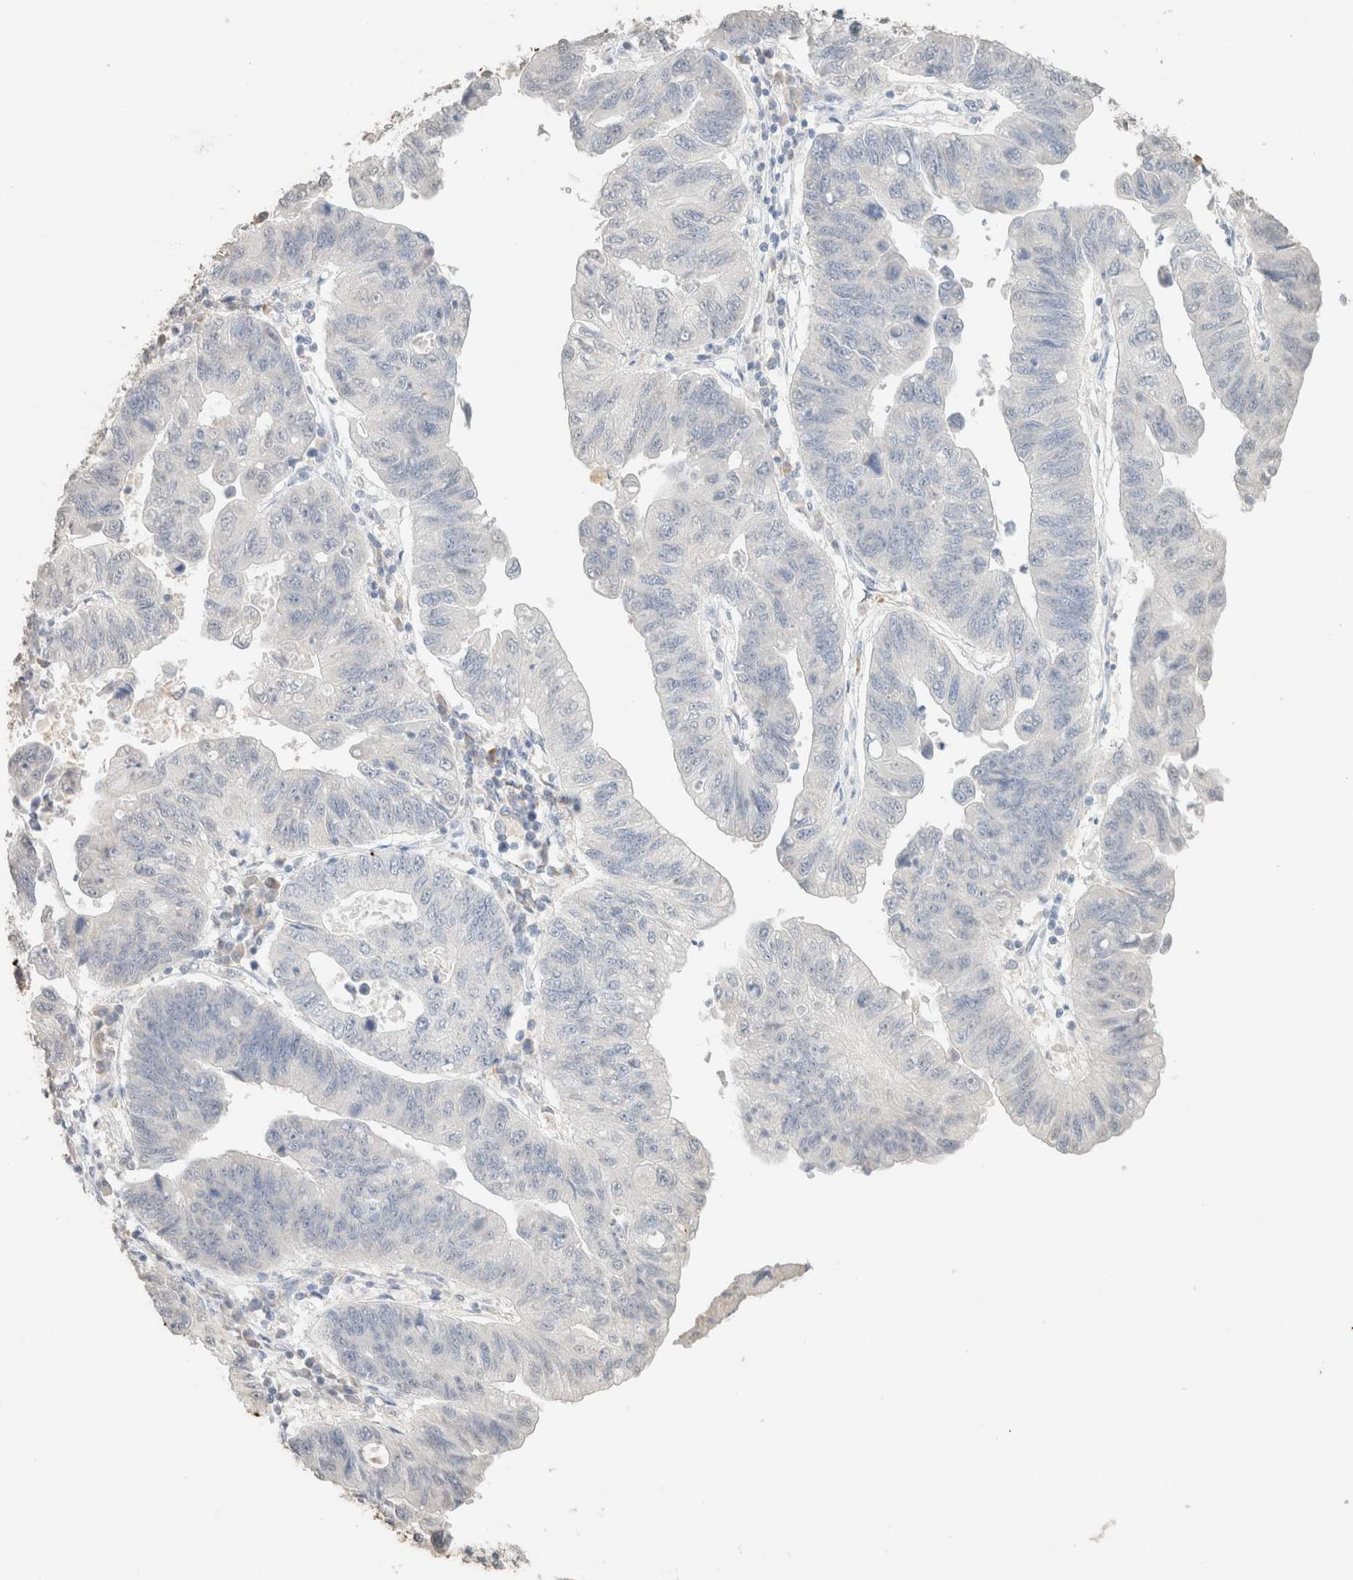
{"staining": {"intensity": "negative", "quantity": "none", "location": "none"}, "tissue": "stomach cancer", "cell_type": "Tumor cells", "image_type": "cancer", "snomed": [{"axis": "morphology", "description": "Adenocarcinoma, NOS"}, {"axis": "topography", "description": "Stomach"}], "caption": "Tumor cells show no significant positivity in stomach cancer (adenocarcinoma). Brightfield microscopy of IHC stained with DAB (3,3'-diaminobenzidine) (brown) and hematoxylin (blue), captured at high magnification.", "gene": "CPA1", "patient": {"sex": "male", "age": 59}}